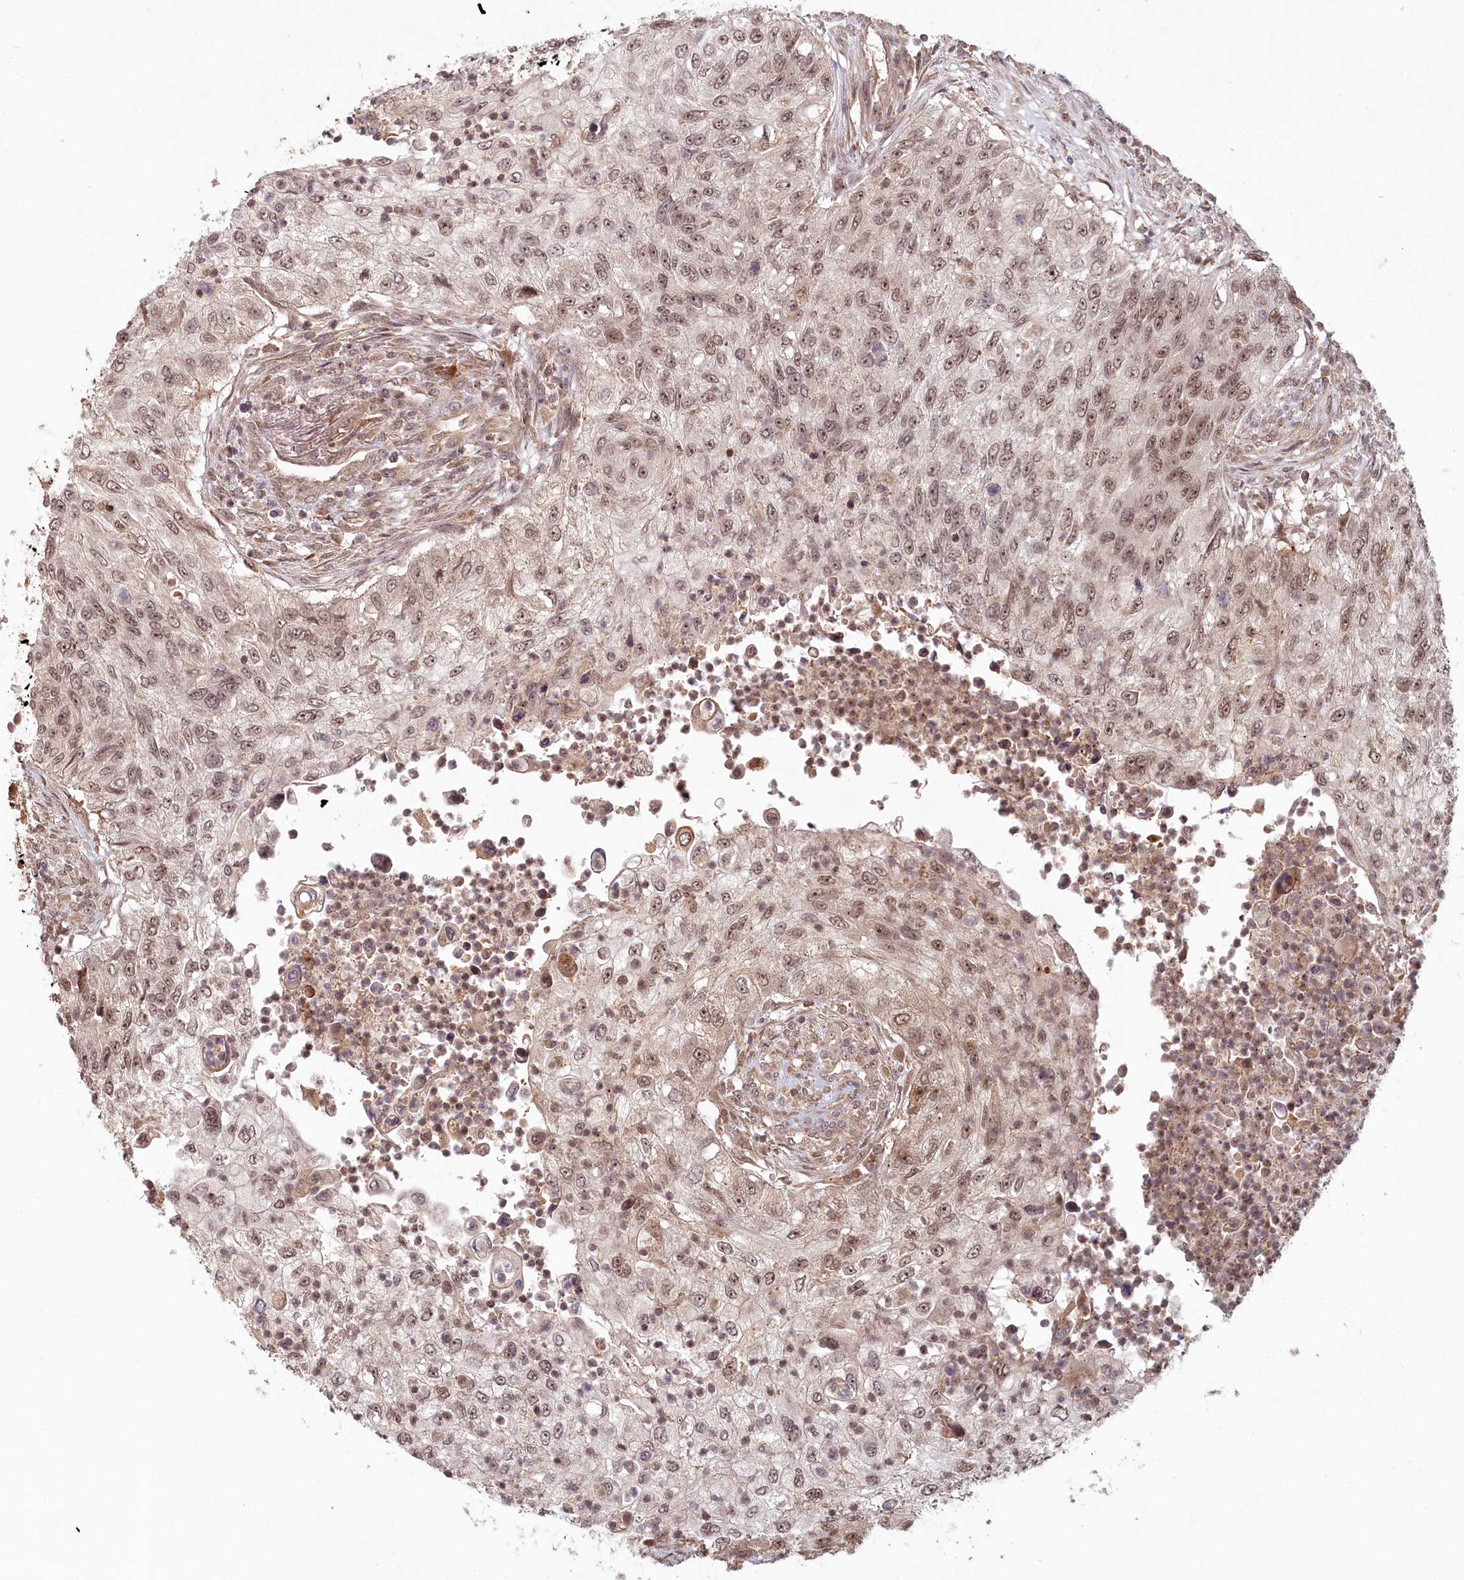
{"staining": {"intensity": "moderate", "quantity": ">75%", "location": "nuclear"}, "tissue": "urothelial cancer", "cell_type": "Tumor cells", "image_type": "cancer", "snomed": [{"axis": "morphology", "description": "Urothelial carcinoma, High grade"}, {"axis": "topography", "description": "Urinary bladder"}], "caption": "Protein expression analysis of human urothelial cancer reveals moderate nuclear expression in about >75% of tumor cells. (DAB IHC, brown staining for protein, blue staining for nuclei).", "gene": "WAPL", "patient": {"sex": "female", "age": 60}}